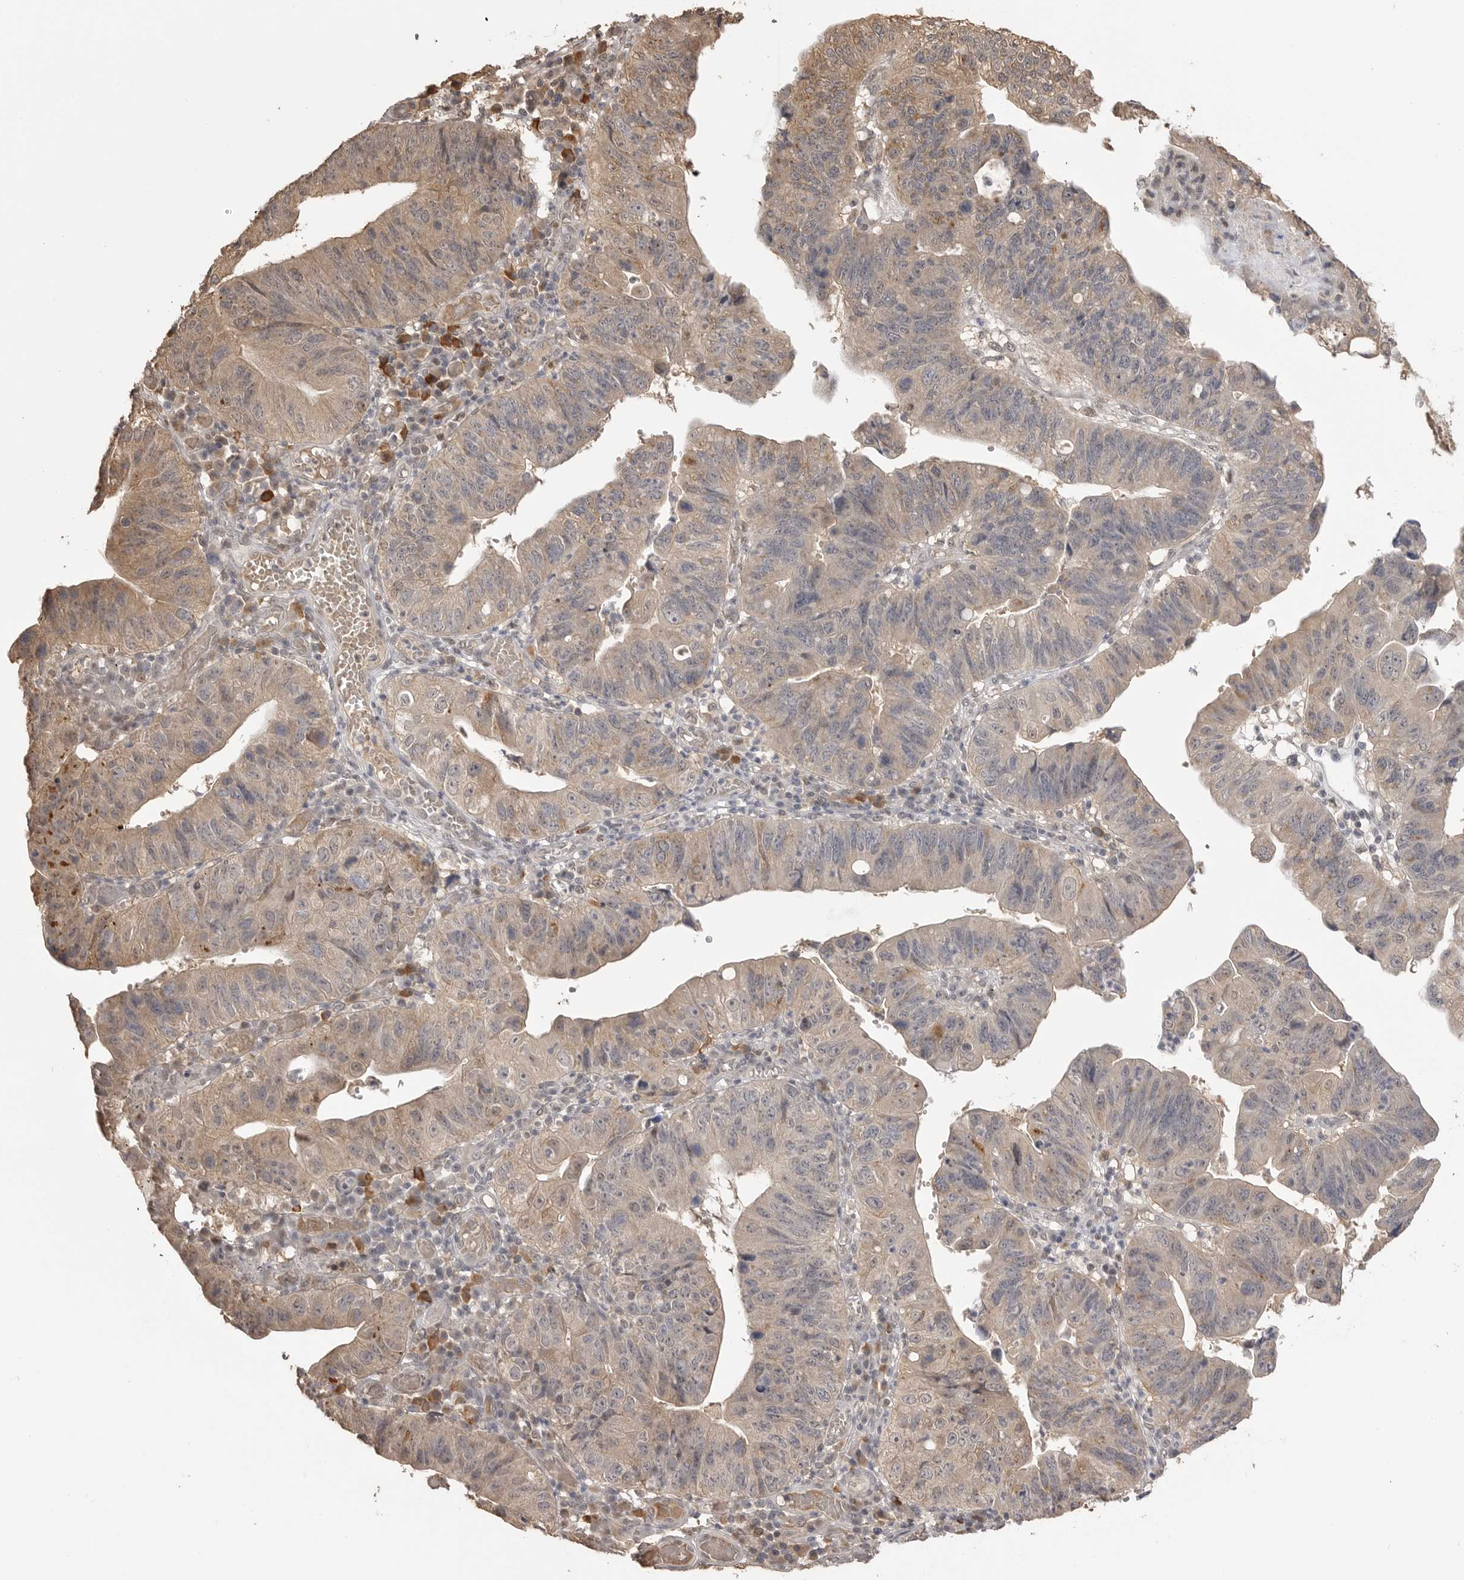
{"staining": {"intensity": "moderate", "quantity": "25%-75%", "location": "cytoplasmic/membranous"}, "tissue": "stomach cancer", "cell_type": "Tumor cells", "image_type": "cancer", "snomed": [{"axis": "morphology", "description": "Adenocarcinoma, NOS"}, {"axis": "topography", "description": "Stomach"}], "caption": "This image reveals IHC staining of human stomach adenocarcinoma, with medium moderate cytoplasmic/membranous expression in approximately 25%-75% of tumor cells.", "gene": "ASPSCR1", "patient": {"sex": "male", "age": 59}}